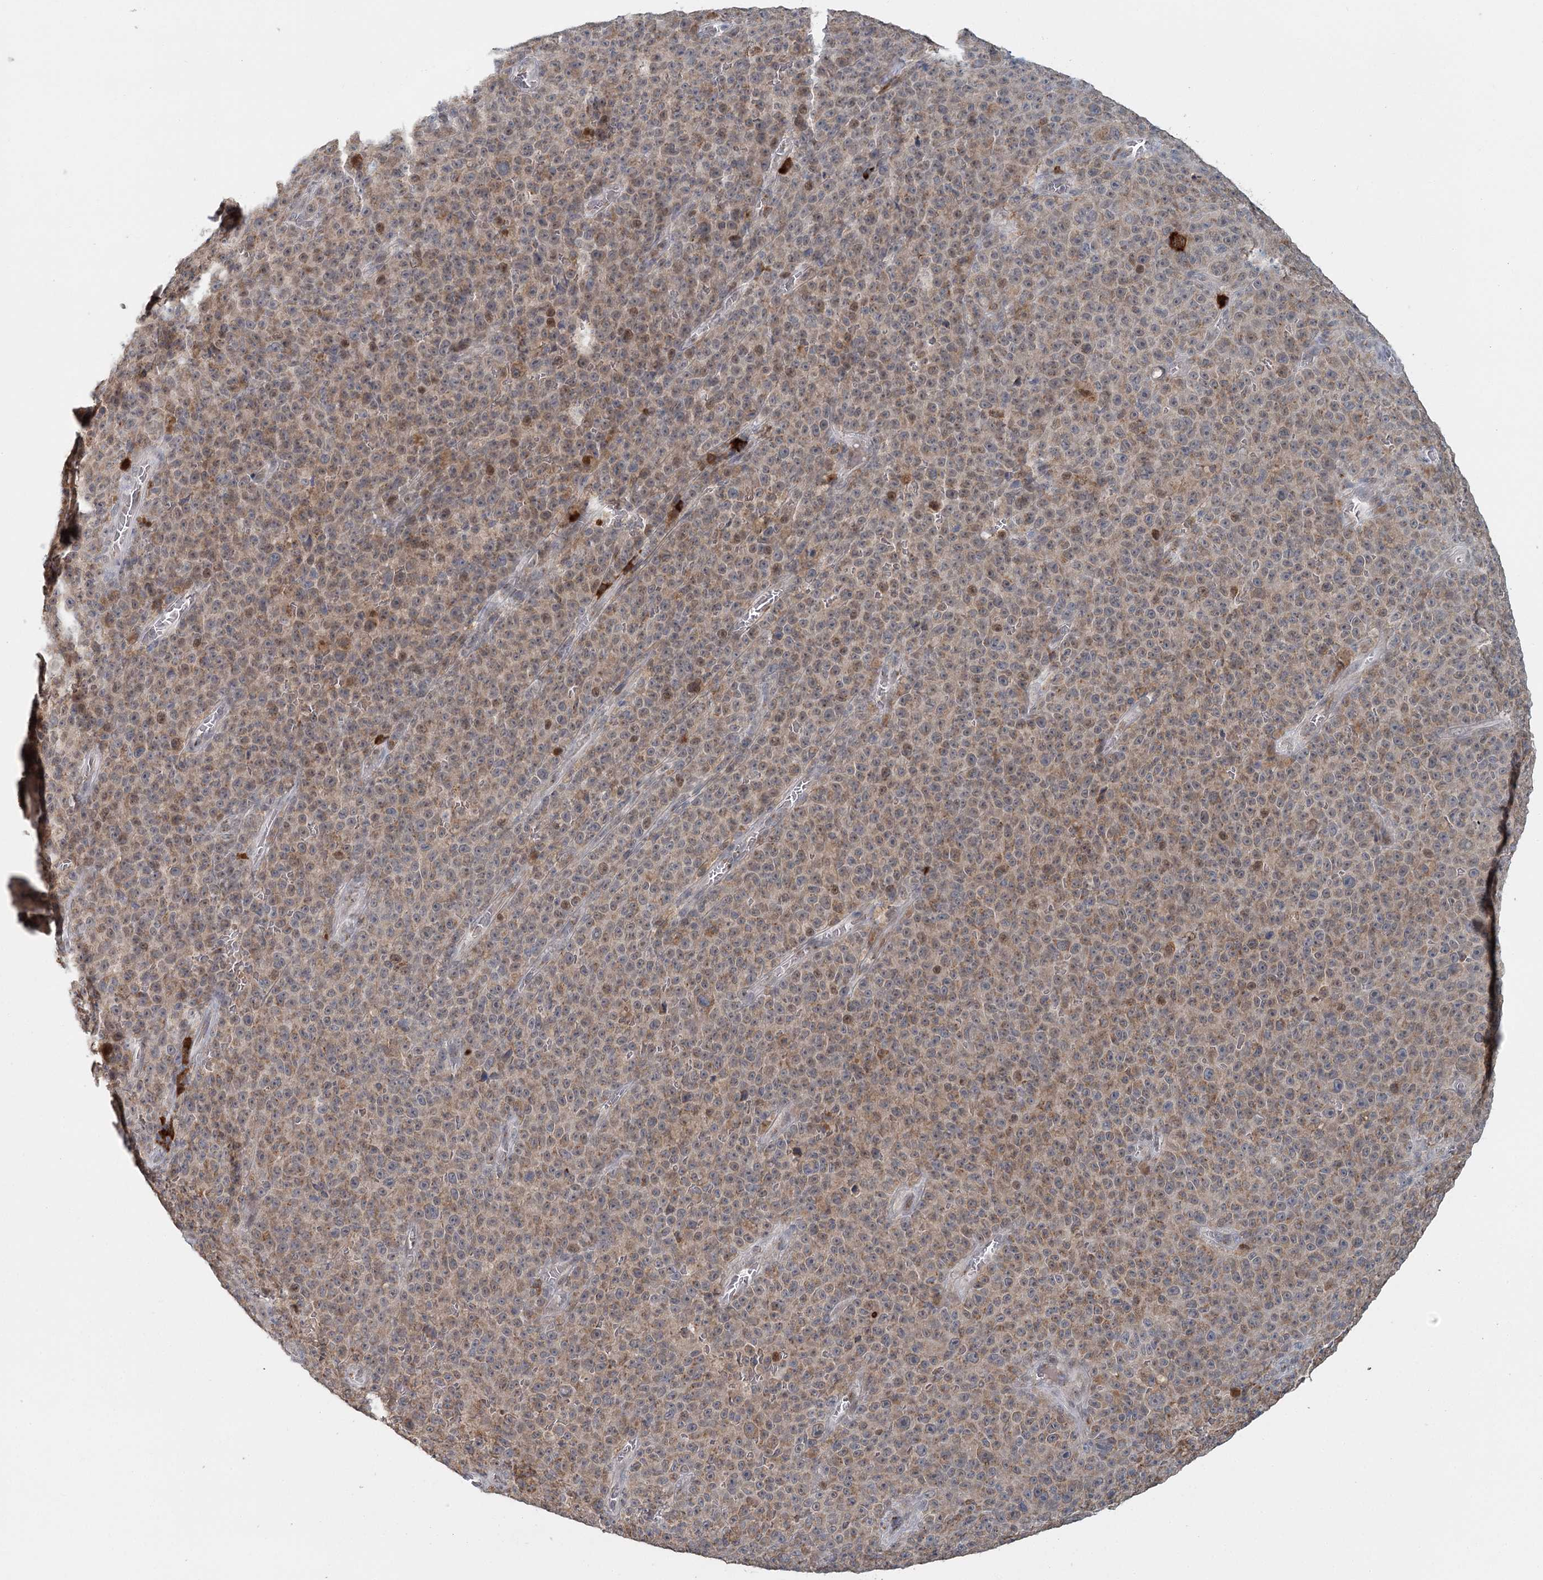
{"staining": {"intensity": "moderate", "quantity": ">75%", "location": "cytoplasmic/membranous"}, "tissue": "melanoma", "cell_type": "Tumor cells", "image_type": "cancer", "snomed": [{"axis": "morphology", "description": "Malignant melanoma, NOS"}, {"axis": "topography", "description": "Skin"}], "caption": "Immunohistochemistry (IHC) (DAB (3,3'-diaminobenzidine)) staining of human melanoma demonstrates moderate cytoplasmic/membranous protein positivity in approximately >75% of tumor cells. (Brightfield microscopy of DAB IHC at high magnification).", "gene": "ADK", "patient": {"sex": "female", "age": 82}}